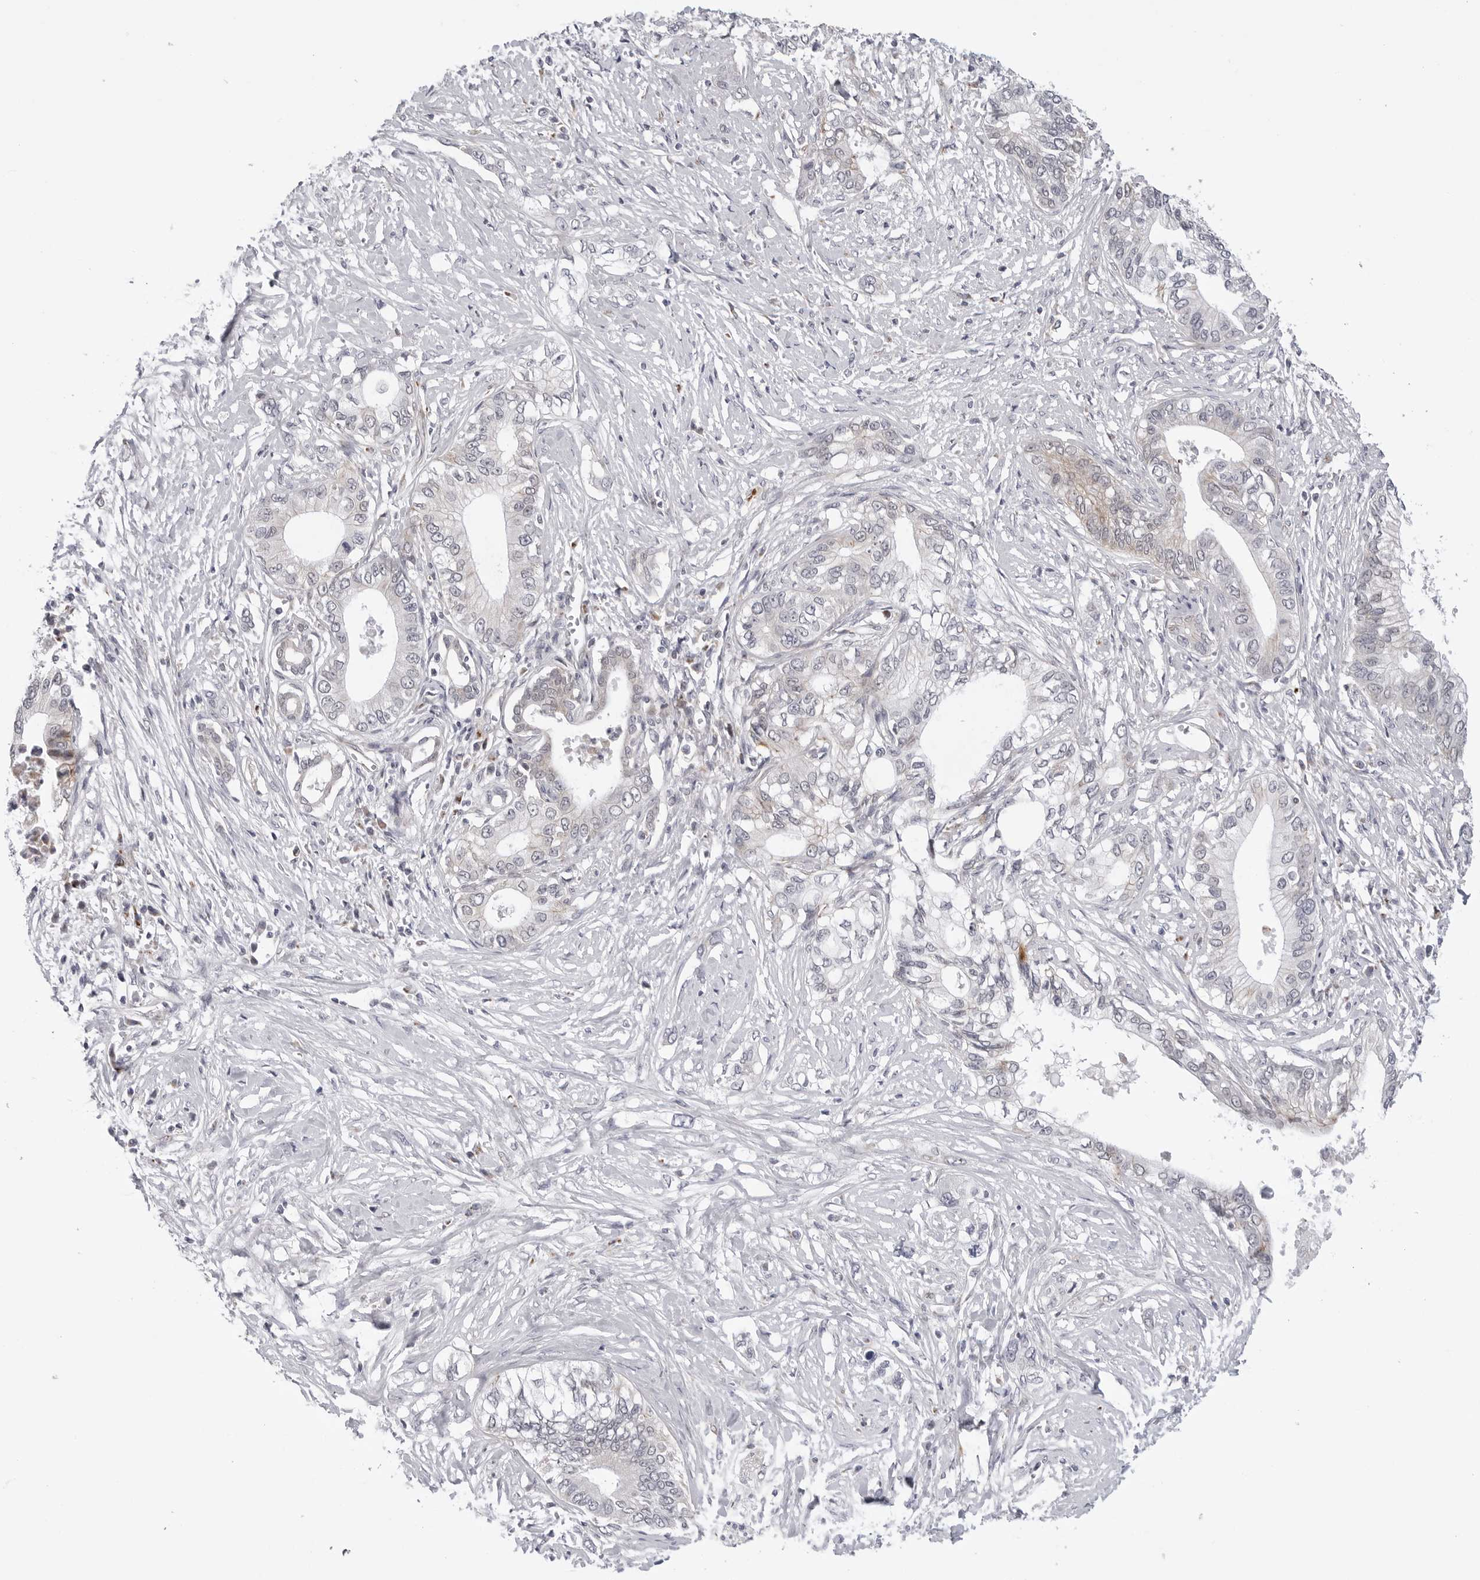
{"staining": {"intensity": "negative", "quantity": "none", "location": "none"}, "tissue": "pancreatic cancer", "cell_type": "Tumor cells", "image_type": "cancer", "snomed": [{"axis": "morphology", "description": "Normal tissue, NOS"}, {"axis": "morphology", "description": "Adenocarcinoma, NOS"}, {"axis": "topography", "description": "Pancreas"}, {"axis": "topography", "description": "Peripheral nerve tissue"}], "caption": "A micrograph of pancreatic adenocarcinoma stained for a protein exhibits no brown staining in tumor cells.", "gene": "CDK20", "patient": {"sex": "male", "age": 59}}